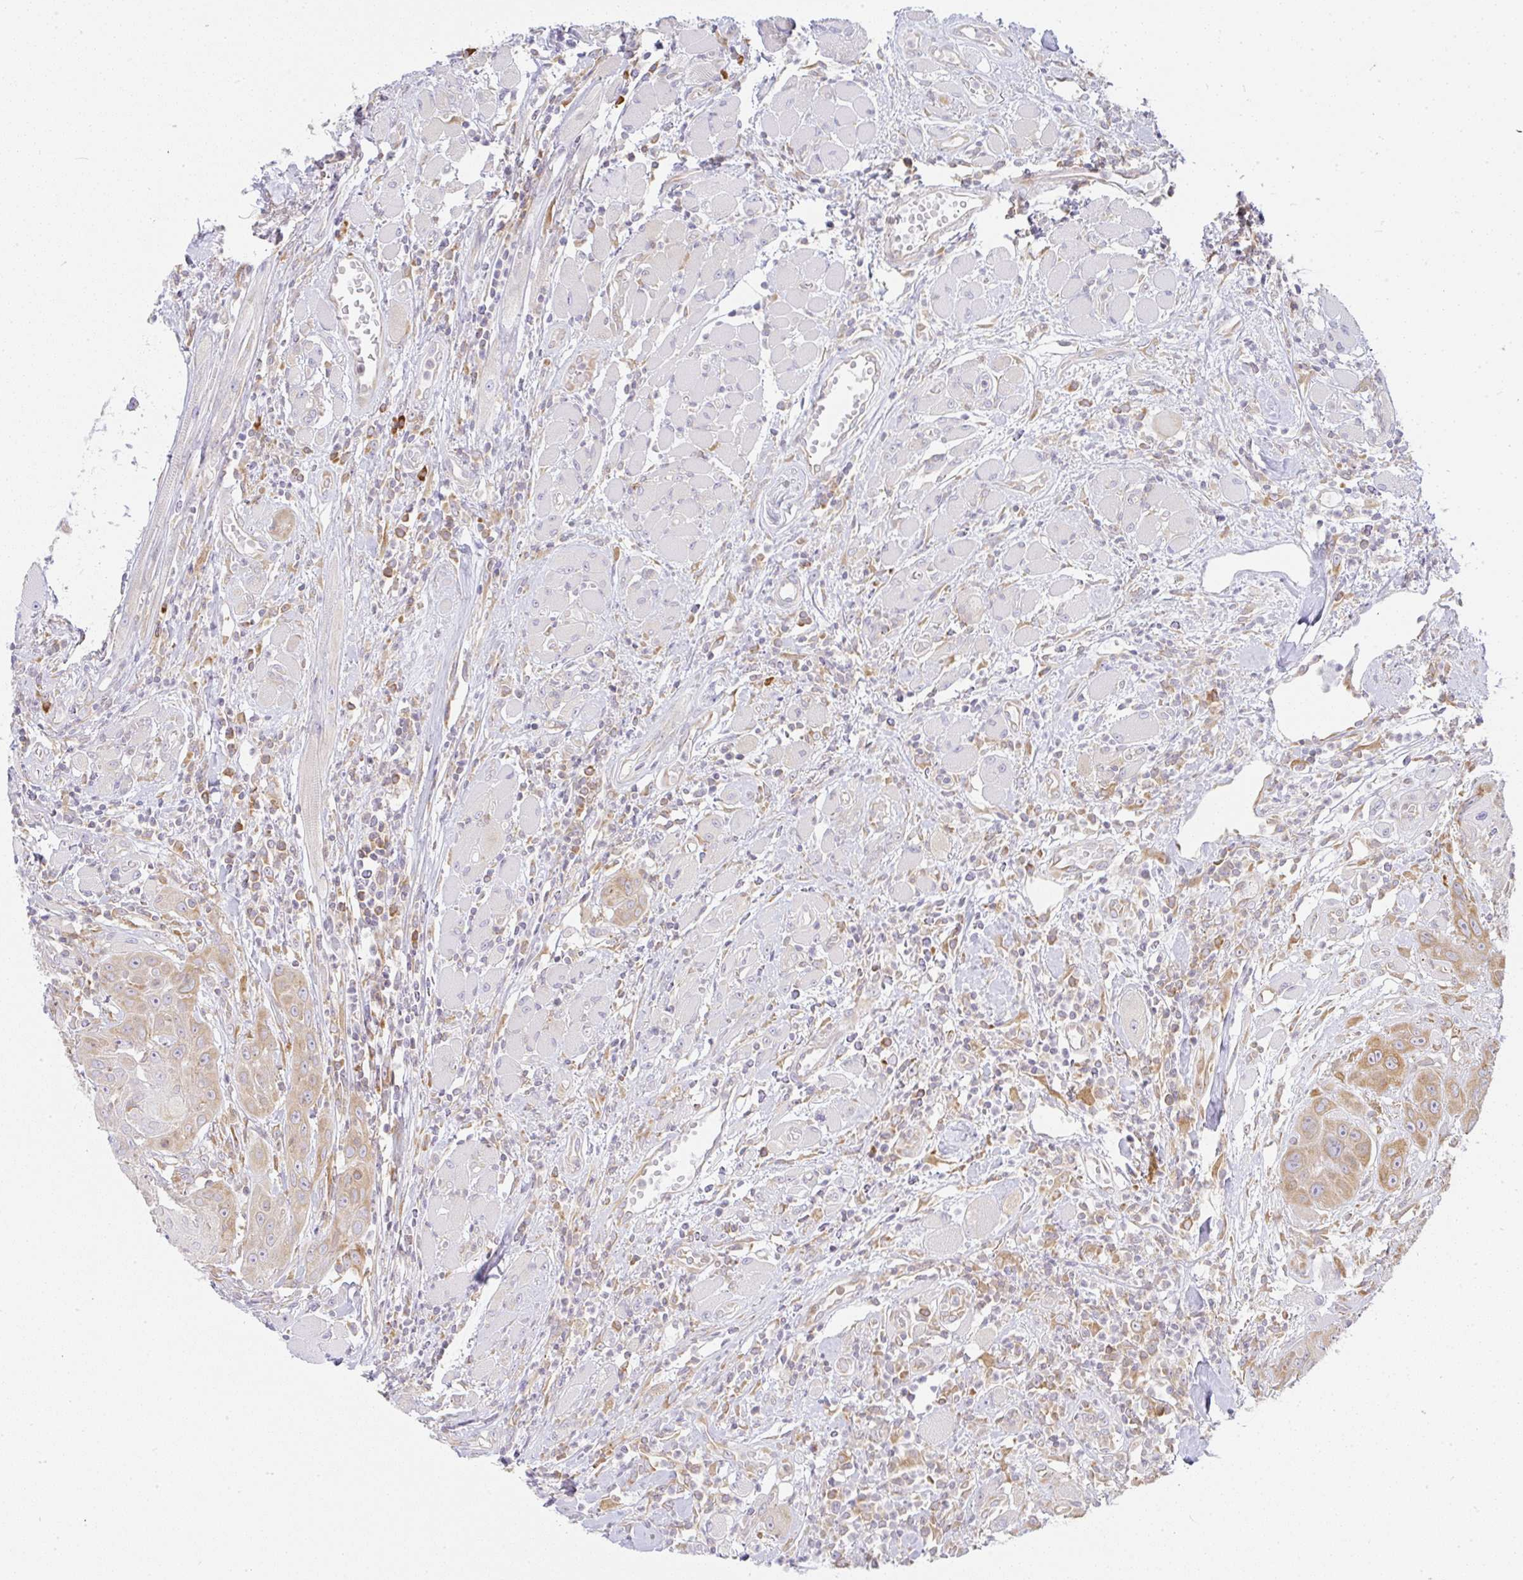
{"staining": {"intensity": "moderate", "quantity": "25%-75%", "location": "cytoplasmic/membranous"}, "tissue": "head and neck cancer", "cell_type": "Tumor cells", "image_type": "cancer", "snomed": [{"axis": "morphology", "description": "Squamous cell carcinoma, NOS"}, {"axis": "topography", "description": "Head-Neck"}], "caption": "This is an image of IHC staining of head and neck cancer, which shows moderate staining in the cytoplasmic/membranous of tumor cells.", "gene": "DERL2", "patient": {"sex": "female", "age": 59}}